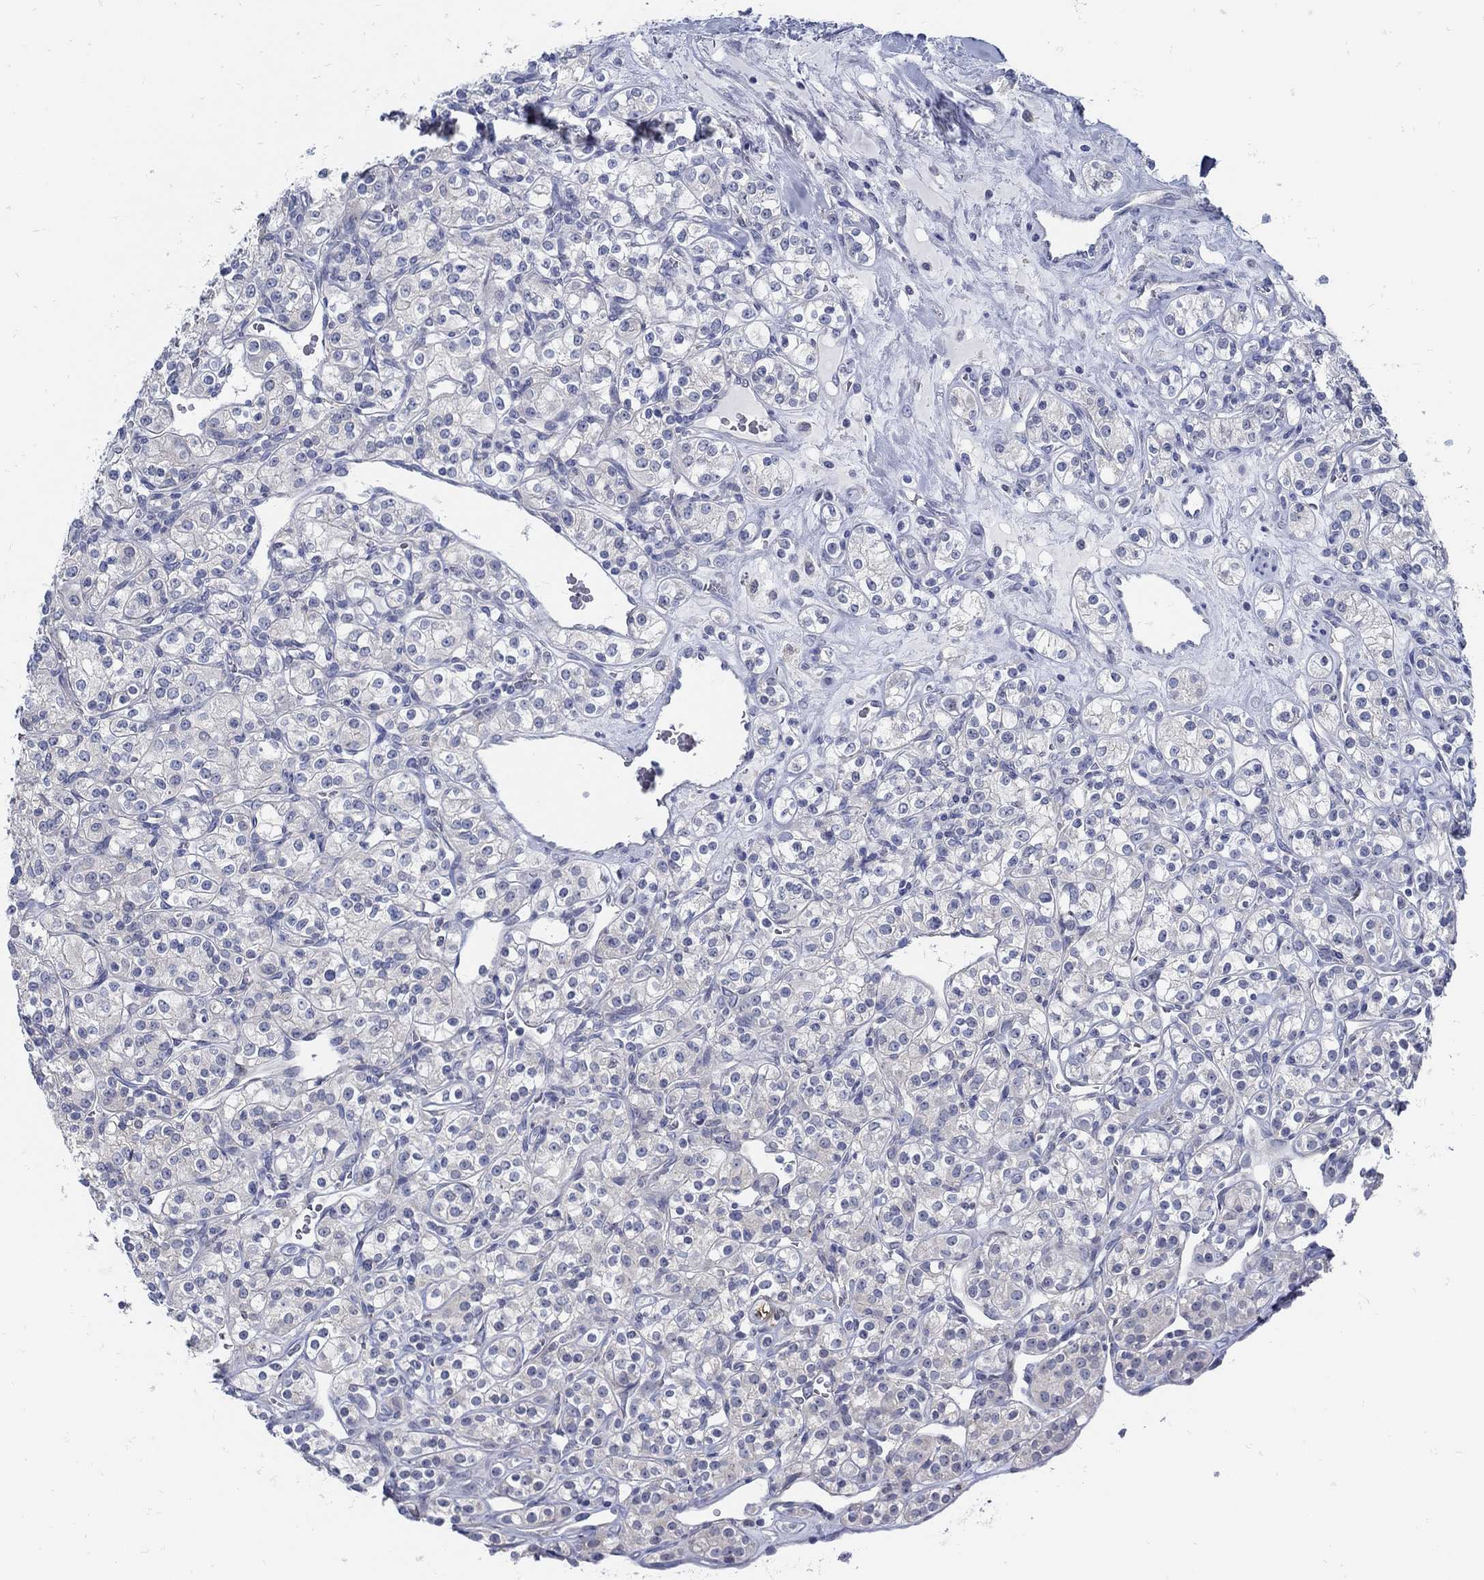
{"staining": {"intensity": "negative", "quantity": "none", "location": "none"}, "tissue": "renal cancer", "cell_type": "Tumor cells", "image_type": "cancer", "snomed": [{"axis": "morphology", "description": "Adenocarcinoma, NOS"}, {"axis": "topography", "description": "Kidney"}], "caption": "Human renal adenocarcinoma stained for a protein using IHC exhibits no staining in tumor cells.", "gene": "ZFAND4", "patient": {"sex": "male", "age": 77}}